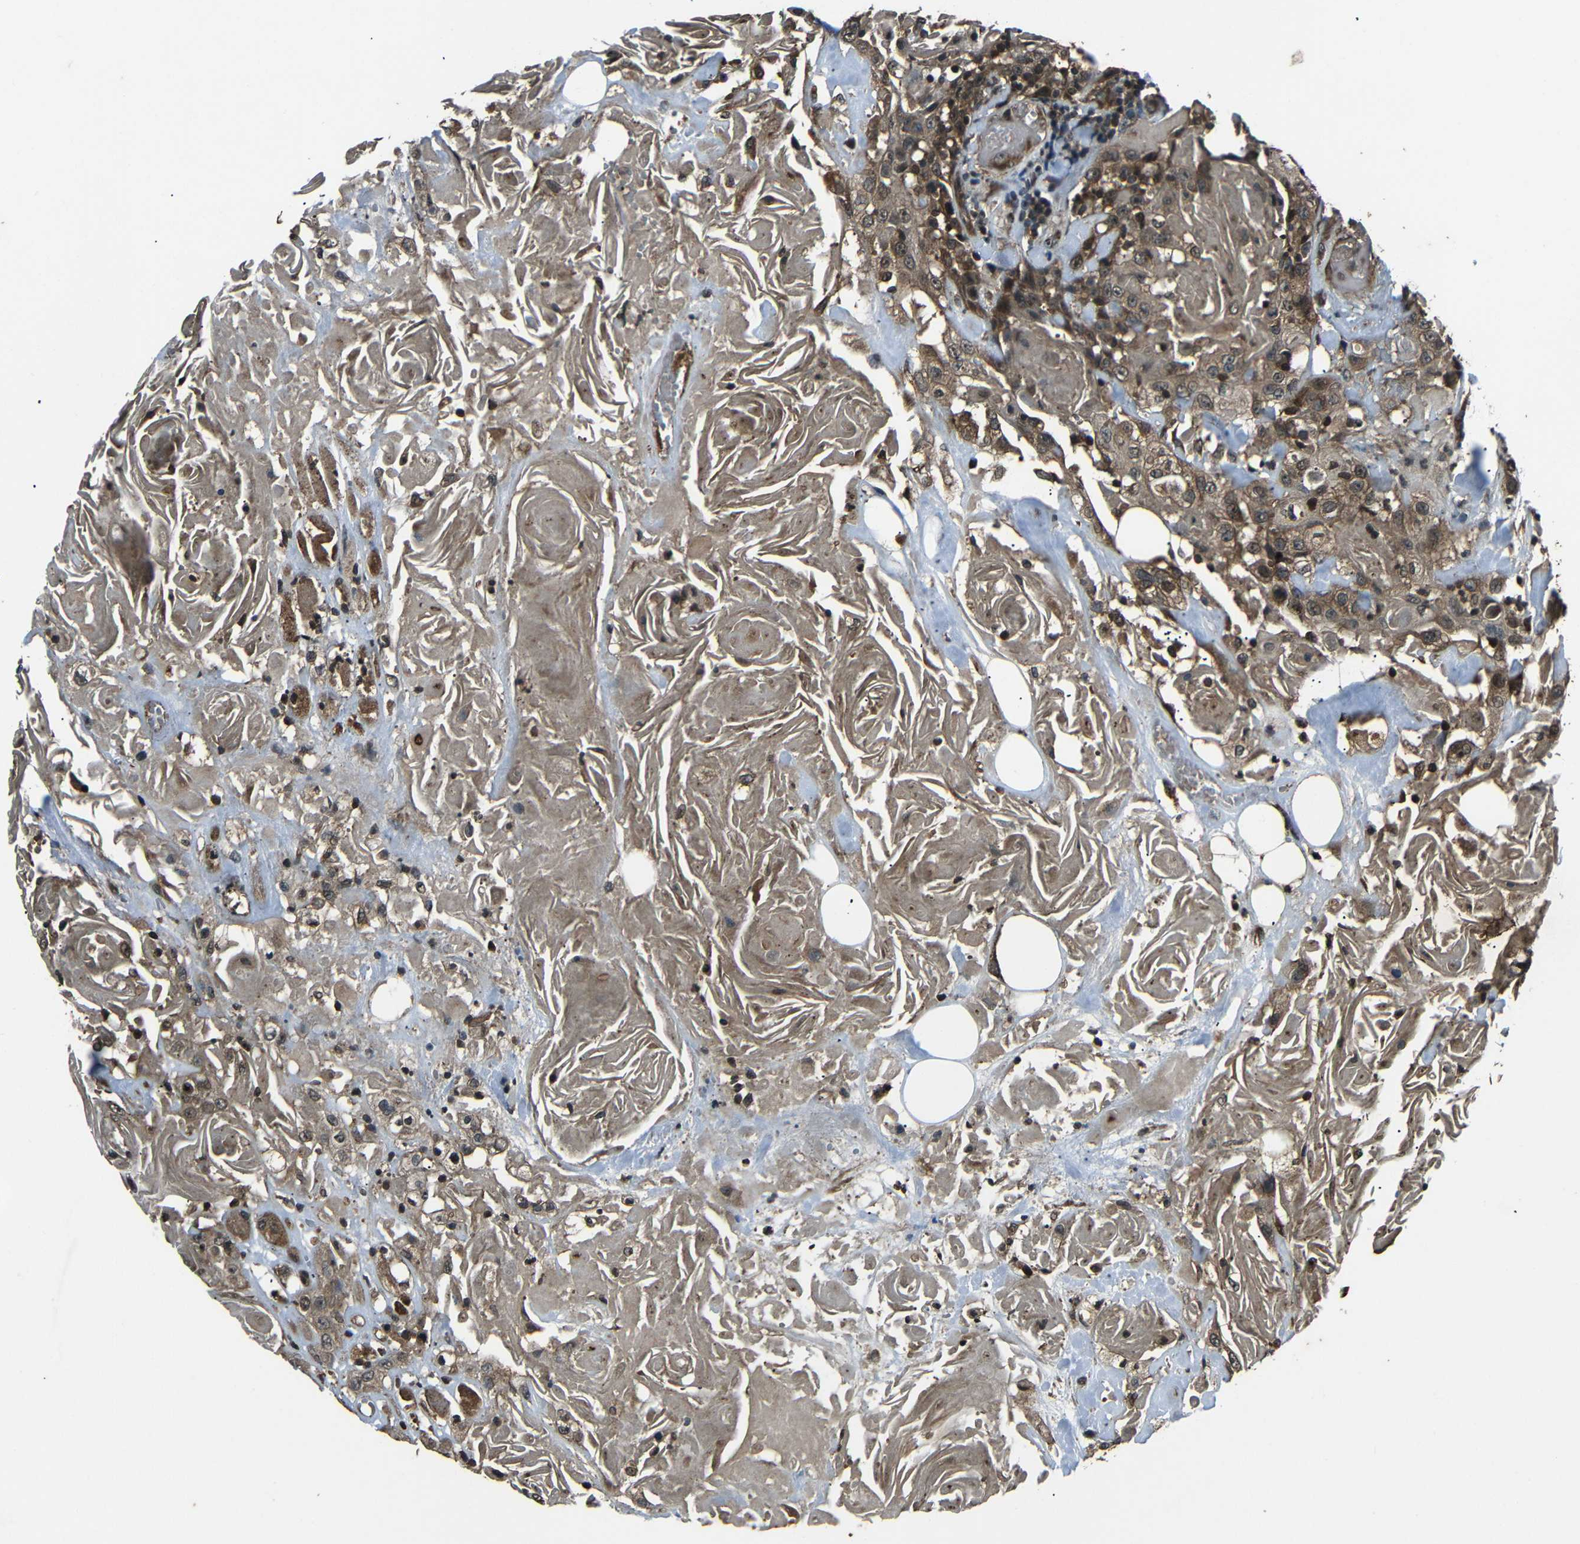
{"staining": {"intensity": "moderate", "quantity": ">75%", "location": "cytoplasmic/membranous,nuclear"}, "tissue": "head and neck cancer", "cell_type": "Tumor cells", "image_type": "cancer", "snomed": [{"axis": "morphology", "description": "Squamous cell carcinoma, NOS"}, {"axis": "topography", "description": "Head-Neck"}], "caption": "Immunohistochemistry (DAB) staining of squamous cell carcinoma (head and neck) reveals moderate cytoplasmic/membranous and nuclear protein expression in about >75% of tumor cells.", "gene": "PLK2", "patient": {"sex": "female", "age": 84}}